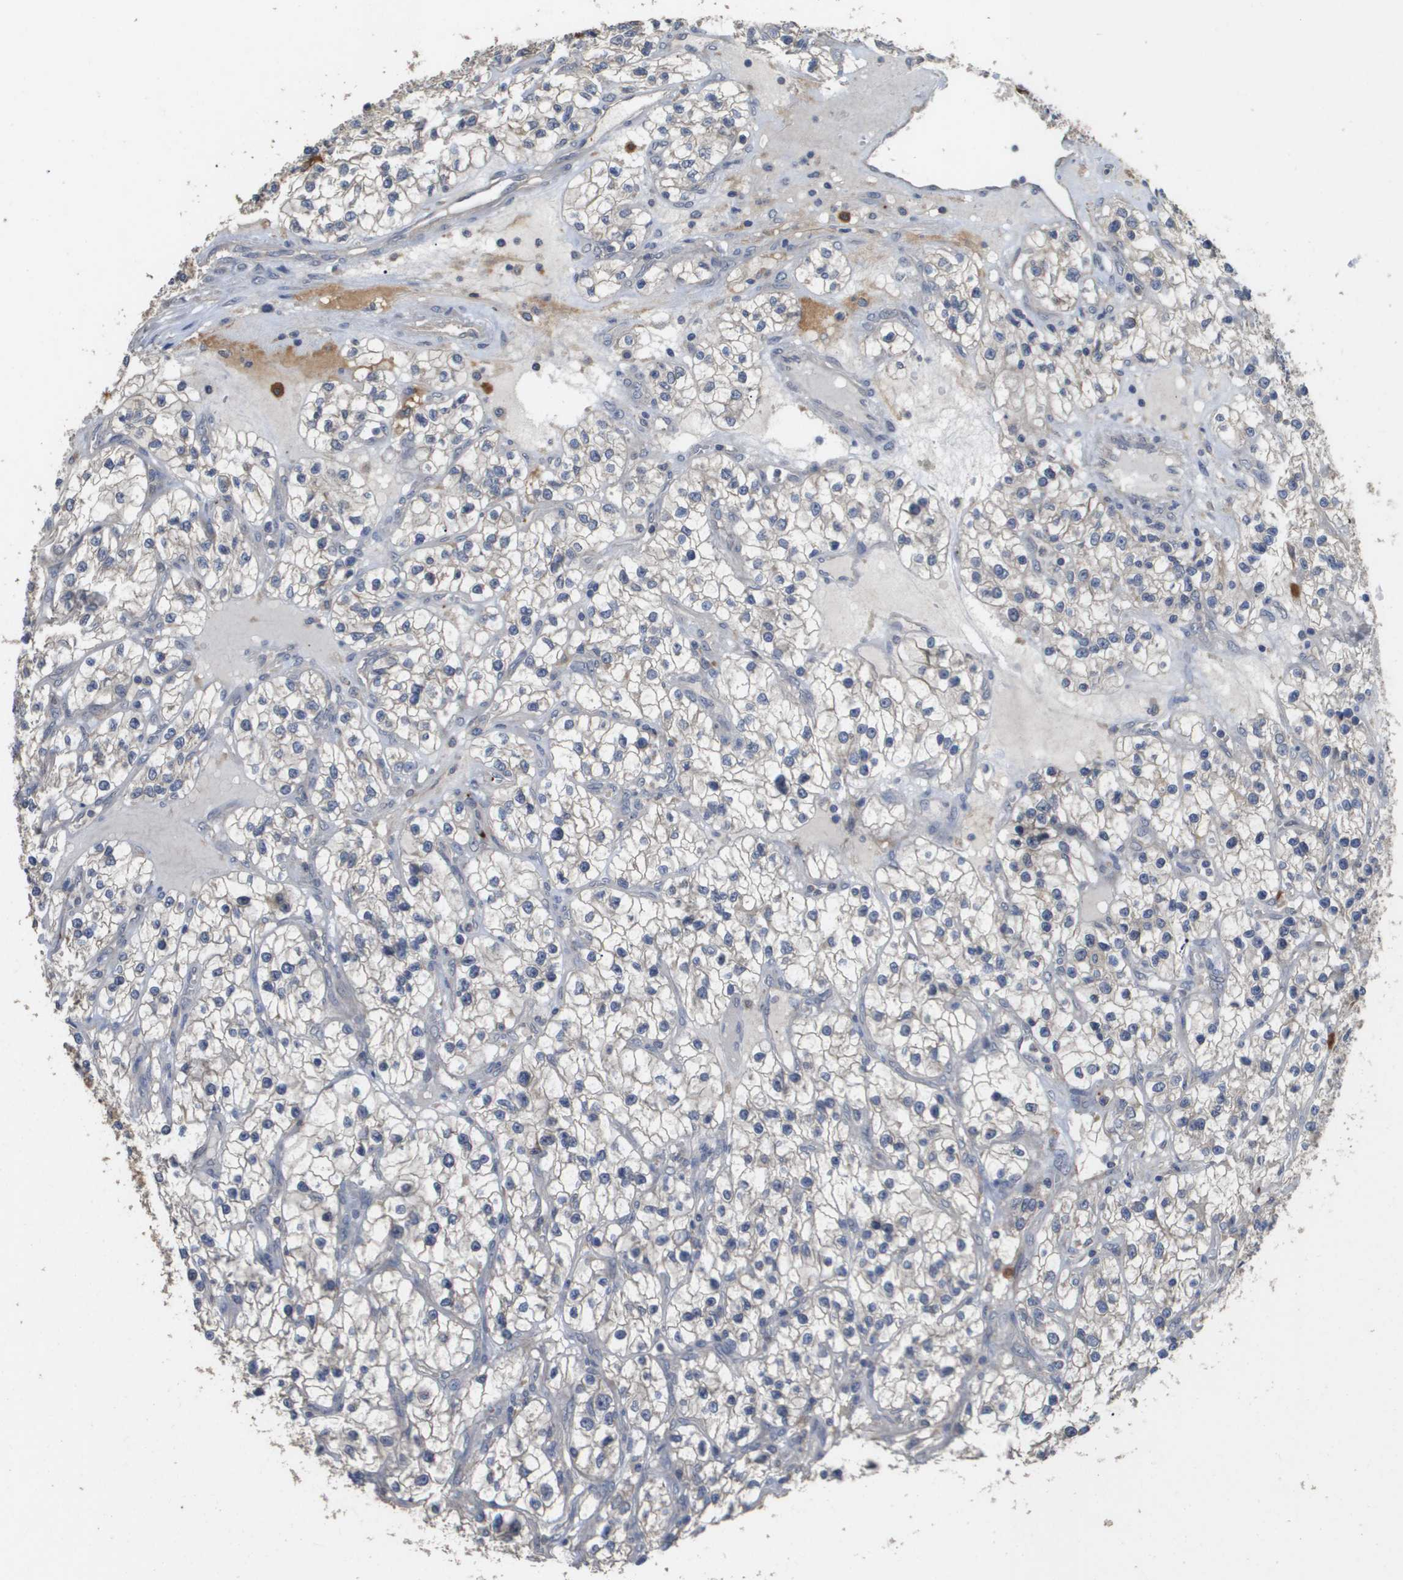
{"staining": {"intensity": "negative", "quantity": "none", "location": "none"}, "tissue": "renal cancer", "cell_type": "Tumor cells", "image_type": "cancer", "snomed": [{"axis": "morphology", "description": "Adenocarcinoma, NOS"}, {"axis": "topography", "description": "Kidney"}], "caption": "This is an IHC image of human renal cancer. There is no staining in tumor cells.", "gene": "RAB27B", "patient": {"sex": "female", "age": 57}}